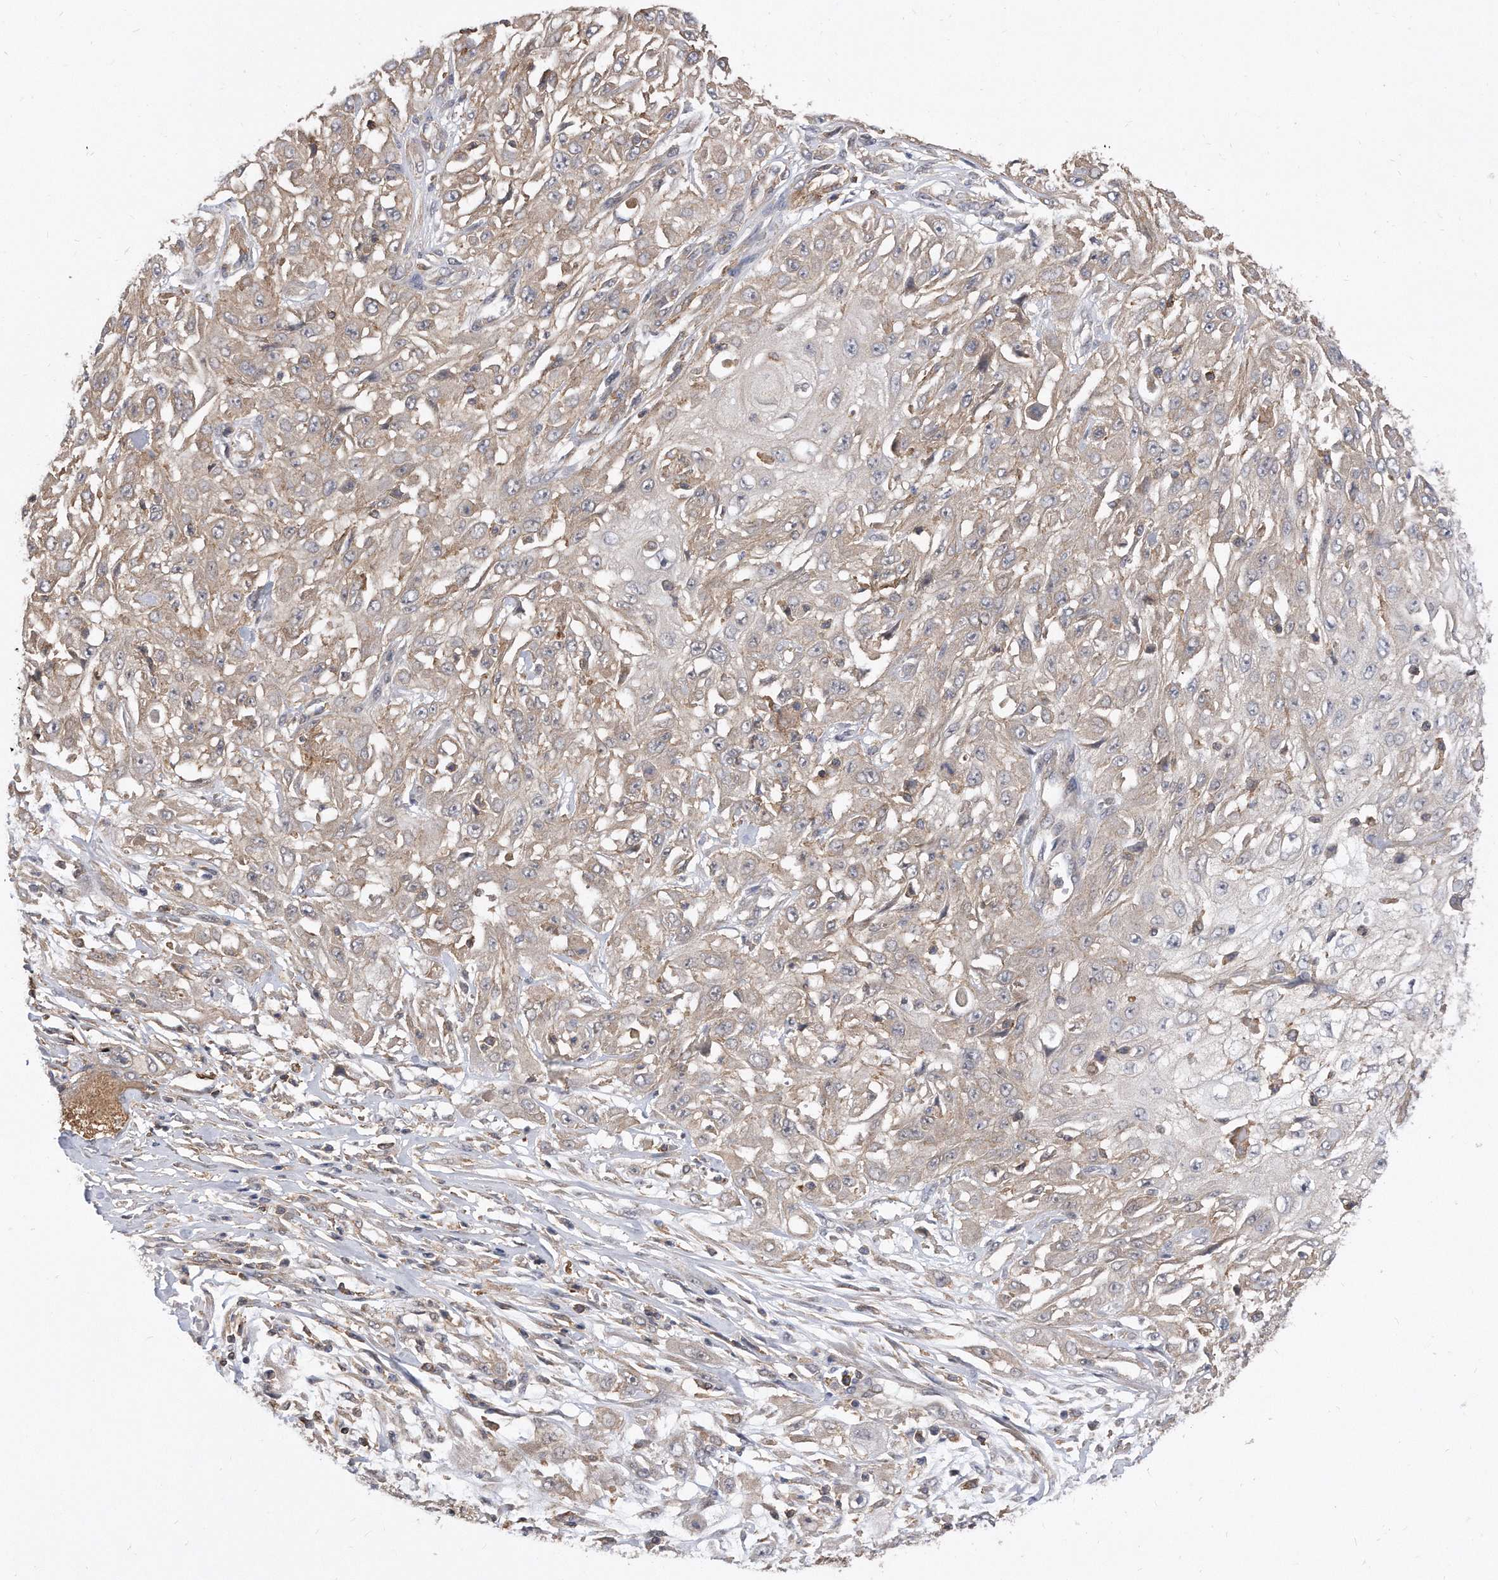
{"staining": {"intensity": "weak", "quantity": "25%-75%", "location": "cytoplasmic/membranous"}, "tissue": "skin cancer", "cell_type": "Tumor cells", "image_type": "cancer", "snomed": [{"axis": "morphology", "description": "Squamous cell carcinoma, NOS"}, {"axis": "morphology", "description": "Squamous cell carcinoma, metastatic, NOS"}, {"axis": "topography", "description": "Skin"}, {"axis": "topography", "description": "Lymph node"}], "caption": "This is an image of IHC staining of skin cancer (metastatic squamous cell carcinoma), which shows weak positivity in the cytoplasmic/membranous of tumor cells.", "gene": "TCP1", "patient": {"sex": "male", "age": 75}}